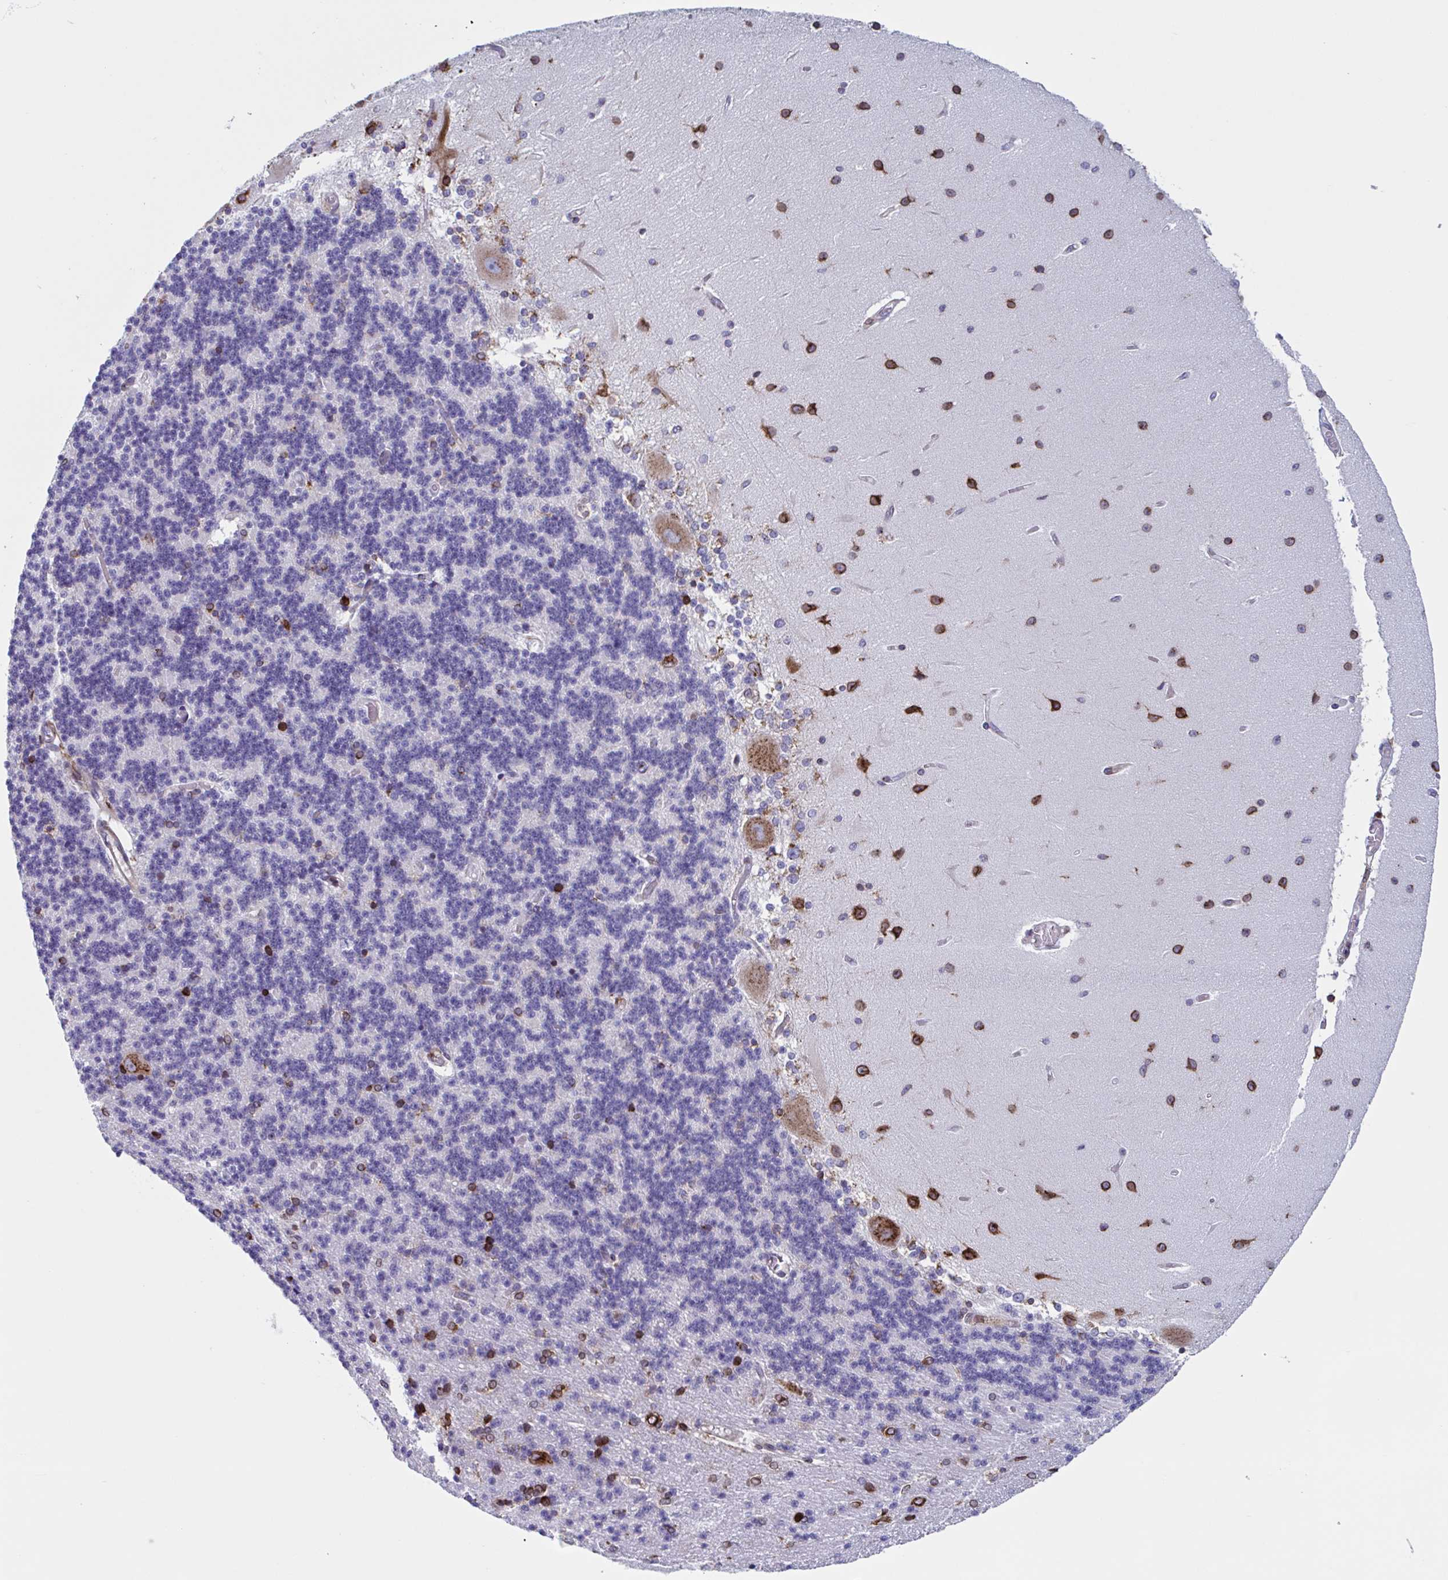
{"staining": {"intensity": "weak", "quantity": "25%-75%", "location": "cytoplasmic/membranous"}, "tissue": "cerebellum", "cell_type": "Cells in granular layer", "image_type": "normal", "snomed": [{"axis": "morphology", "description": "Normal tissue, NOS"}, {"axis": "topography", "description": "Cerebellum"}], "caption": "Immunohistochemical staining of normal cerebellum exhibits weak cytoplasmic/membranous protein positivity in about 25%-75% of cells in granular layer.", "gene": "RFK", "patient": {"sex": "female", "age": 54}}